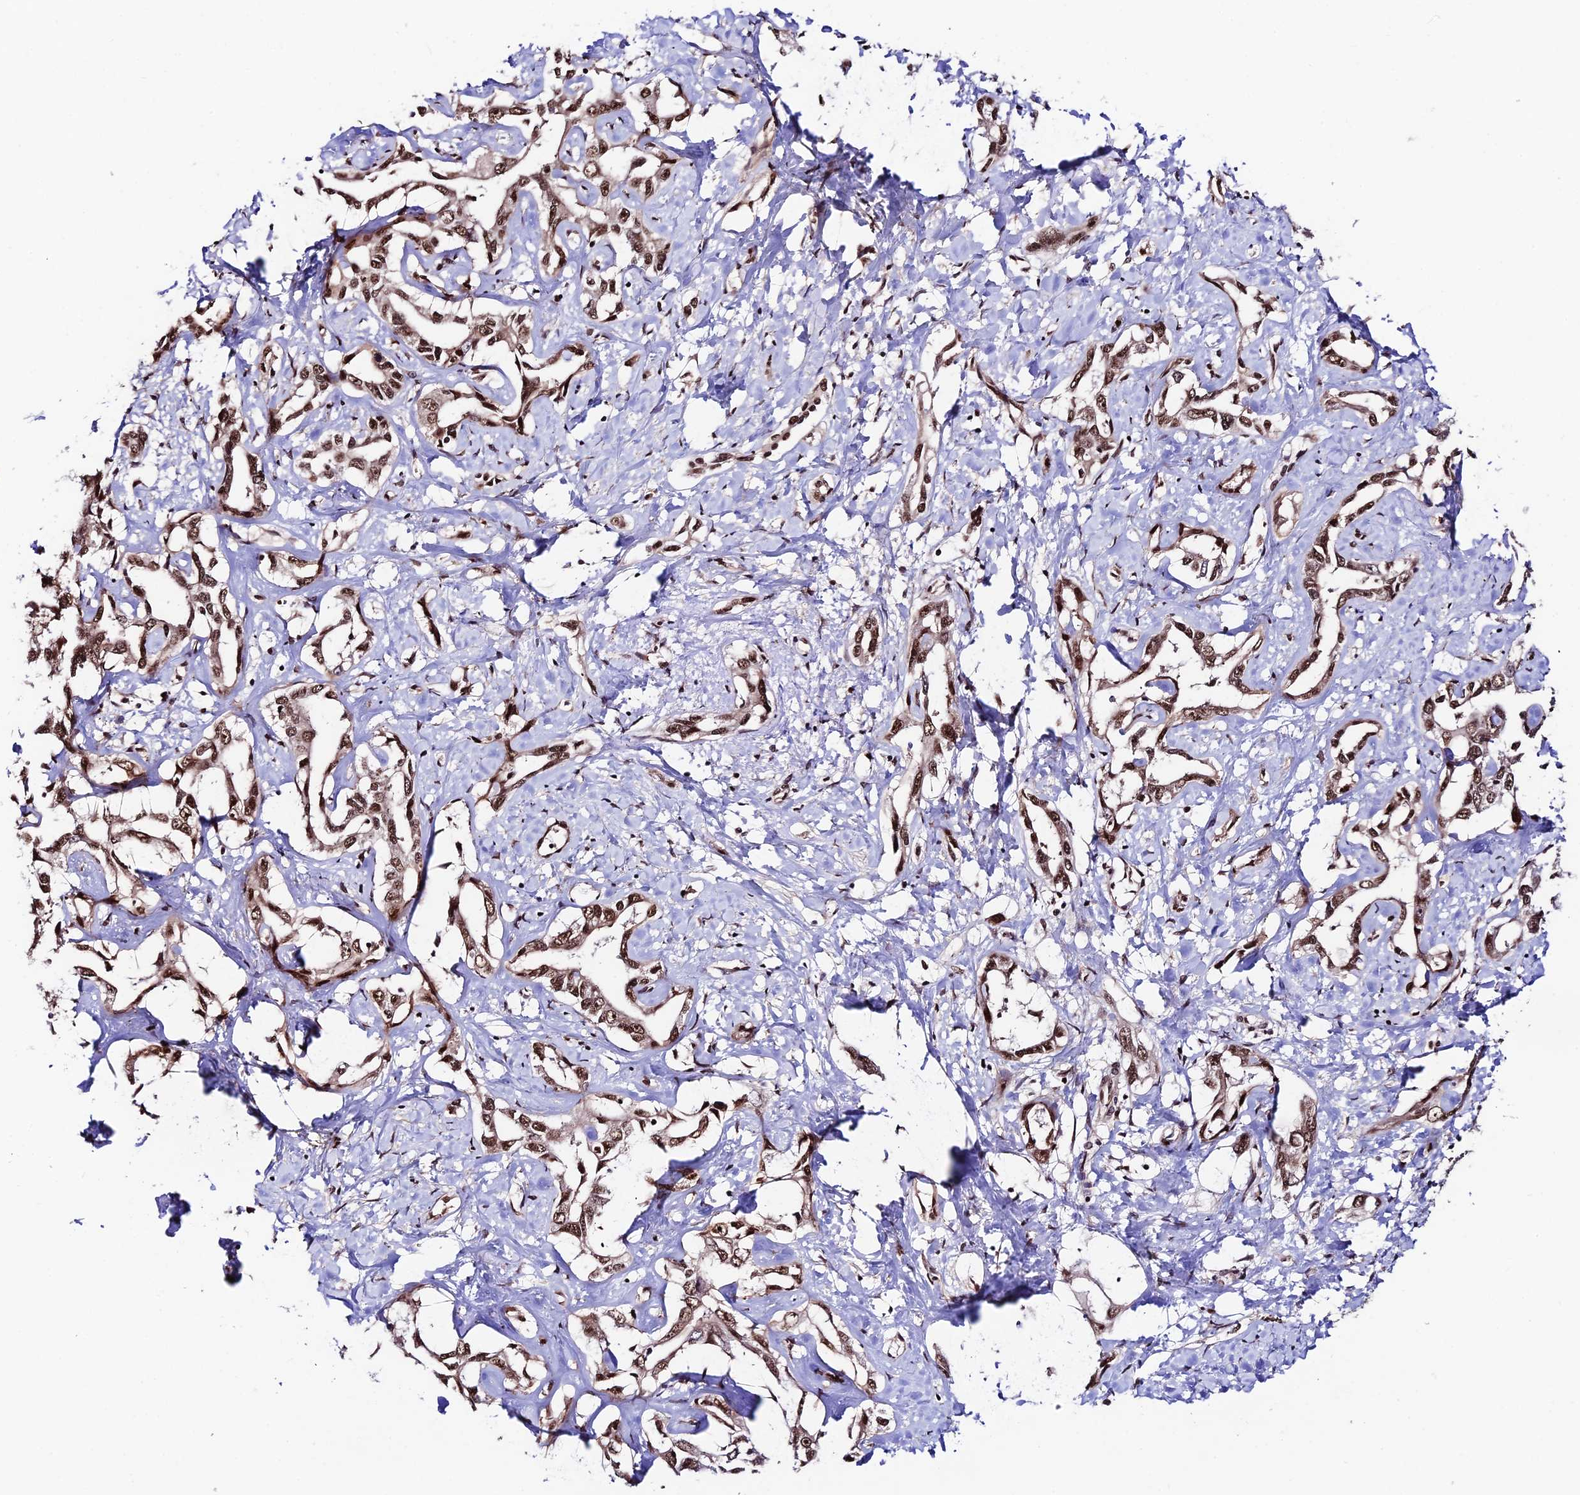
{"staining": {"intensity": "strong", "quantity": ">75%", "location": "nuclear"}, "tissue": "liver cancer", "cell_type": "Tumor cells", "image_type": "cancer", "snomed": [{"axis": "morphology", "description": "Cholangiocarcinoma"}, {"axis": "topography", "description": "Liver"}], "caption": "Cholangiocarcinoma (liver) stained with DAB (3,3'-diaminobenzidine) immunohistochemistry (IHC) exhibits high levels of strong nuclear expression in approximately >75% of tumor cells.", "gene": "RBM42", "patient": {"sex": "male", "age": 59}}